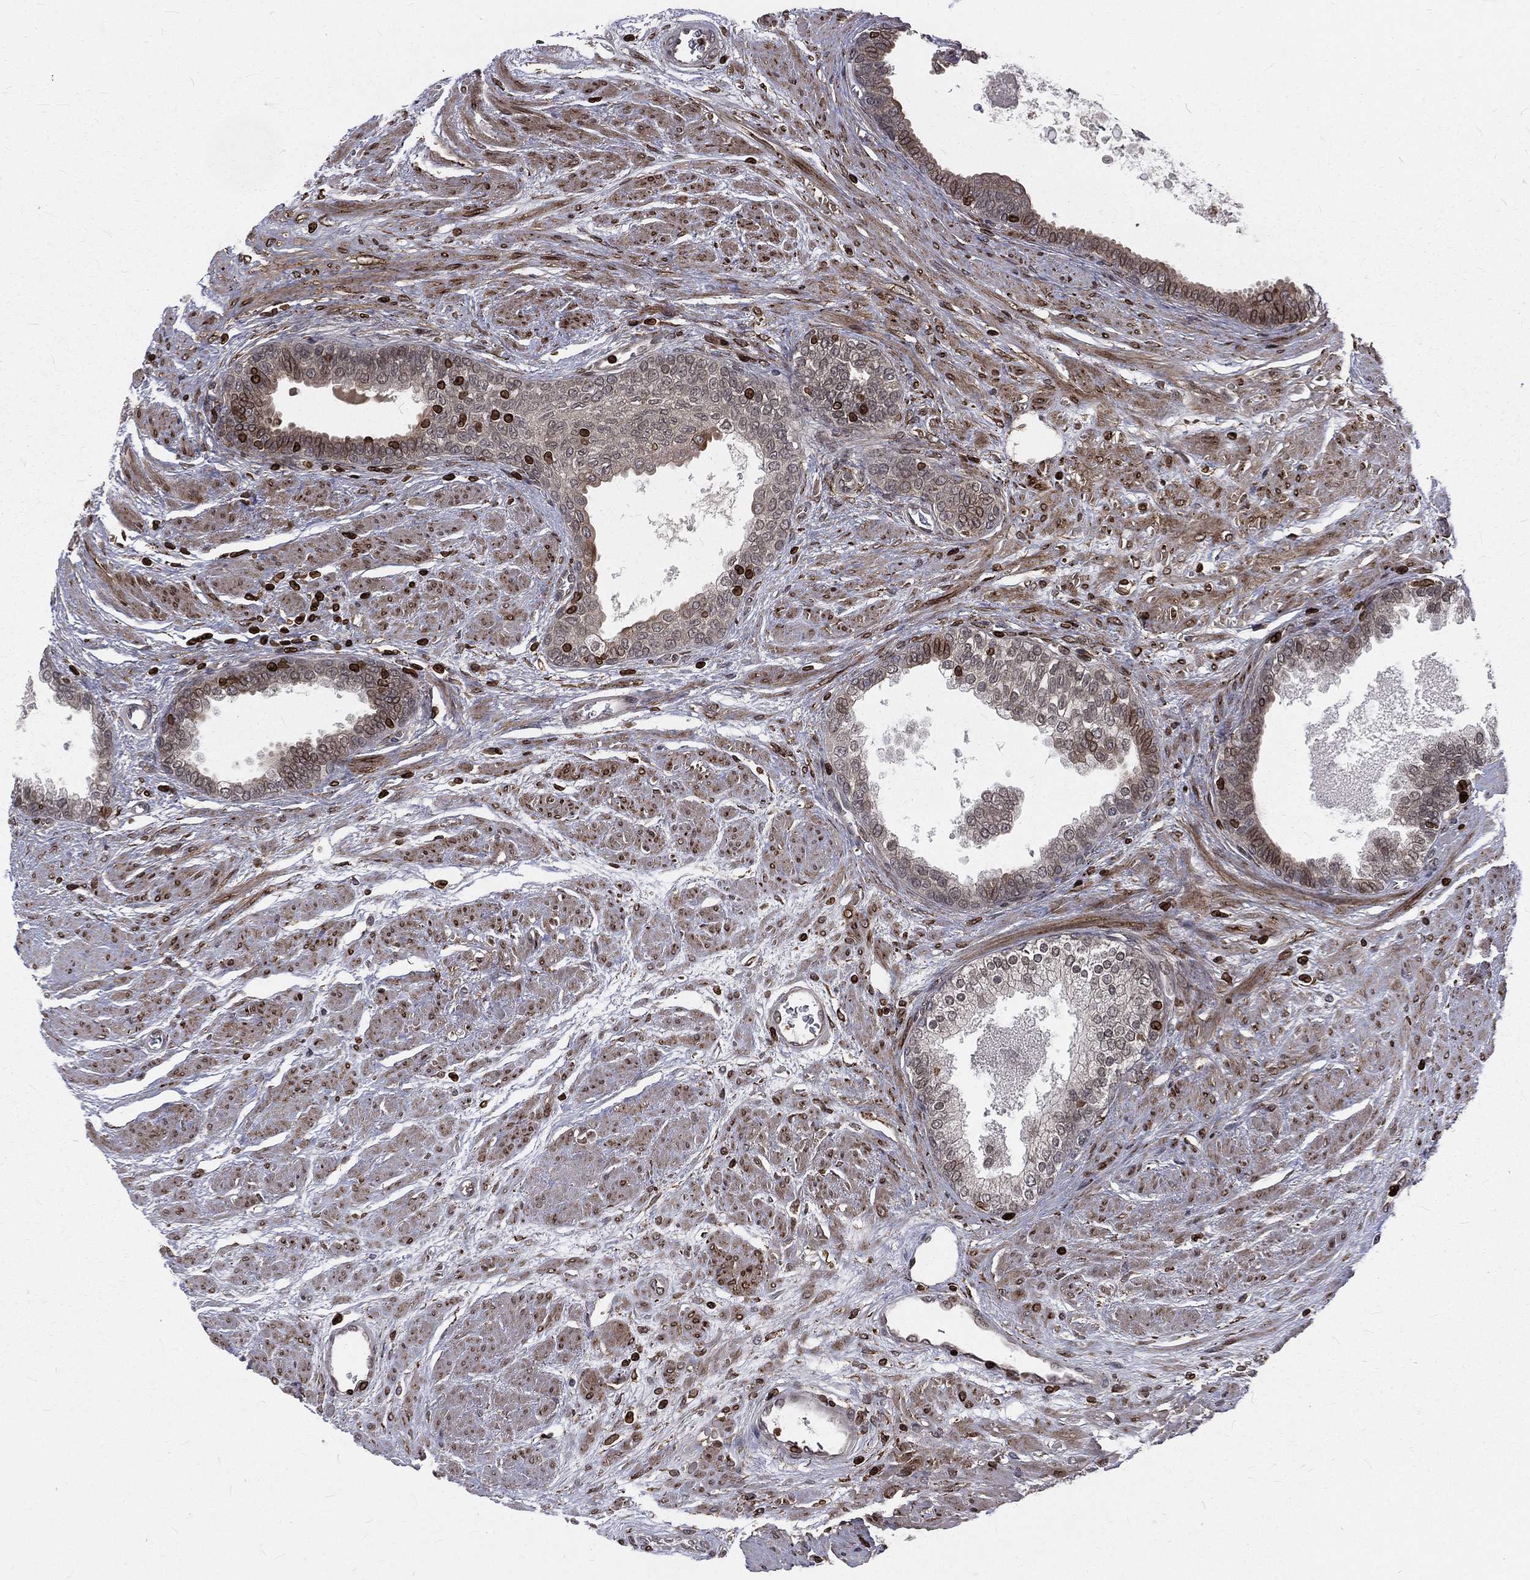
{"staining": {"intensity": "moderate", "quantity": "<25%", "location": "cytoplasmic/membranous,nuclear"}, "tissue": "prostate cancer", "cell_type": "Tumor cells", "image_type": "cancer", "snomed": [{"axis": "morphology", "description": "Adenocarcinoma, NOS"}, {"axis": "topography", "description": "Prostate and seminal vesicle, NOS"}, {"axis": "topography", "description": "Prostate"}], "caption": "Moderate cytoplasmic/membranous and nuclear protein expression is present in approximately <25% of tumor cells in prostate cancer.", "gene": "LBR", "patient": {"sex": "male", "age": 62}}